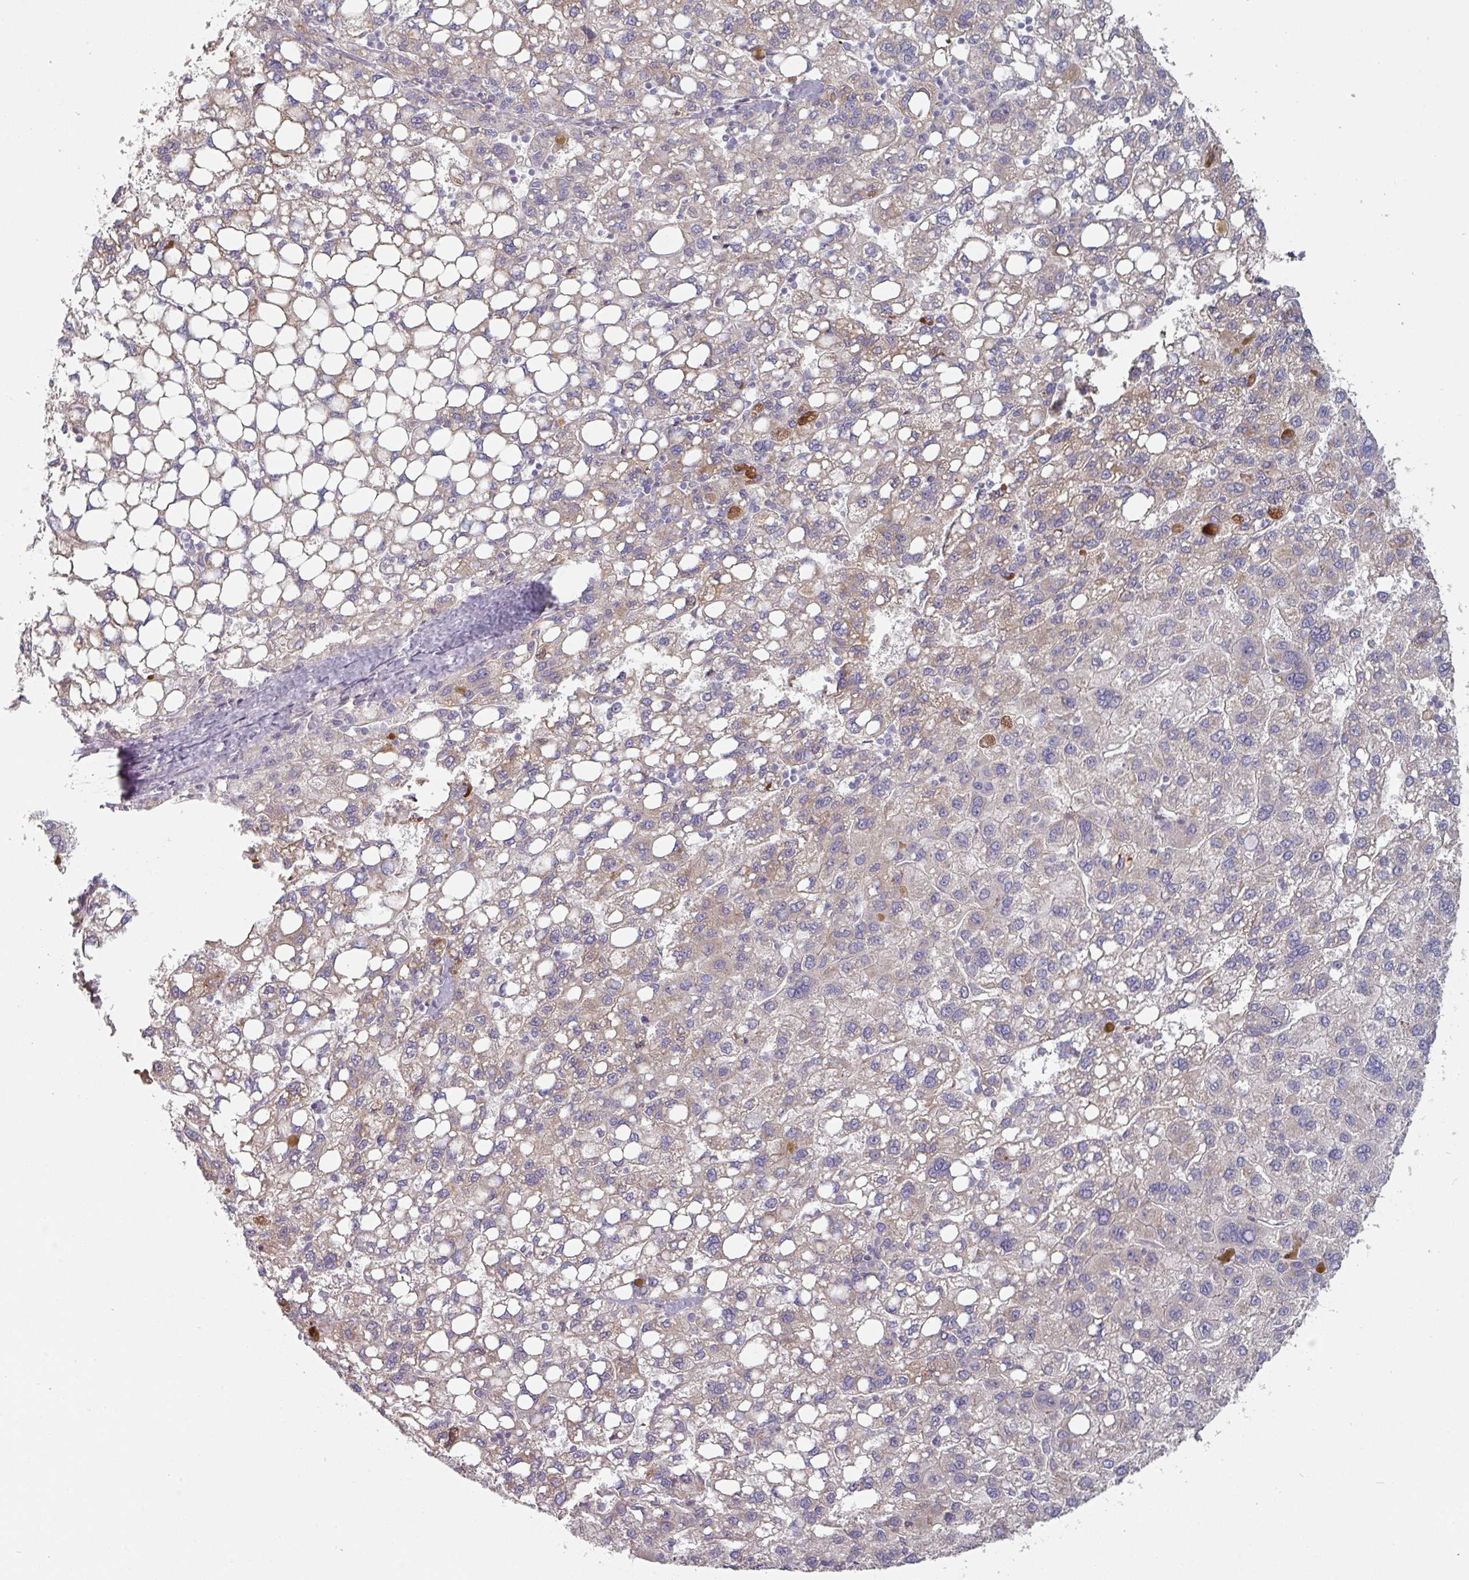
{"staining": {"intensity": "negative", "quantity": "none", "location": "none"}, "tissue": "liver cancer", "cell_type": "Tumor cells", "image_type": "cancer", "snomed": [{"axis": "morphology", "description": "Carcinoma, Hepatocellular, NOS"}, {"axis": "topography", "description": "Liver"}], "caption": "Tumor cells show no significant protein staining in liver cancer (hepatocellular carcinoma). The staining was performed using DAB to visualize the protein expression in brown, while the nuclei were stained in blue with hematoxylin (Magnification: 20x).", "gene": "CEP78", "patient": {"sex": "female", "age": 82}}